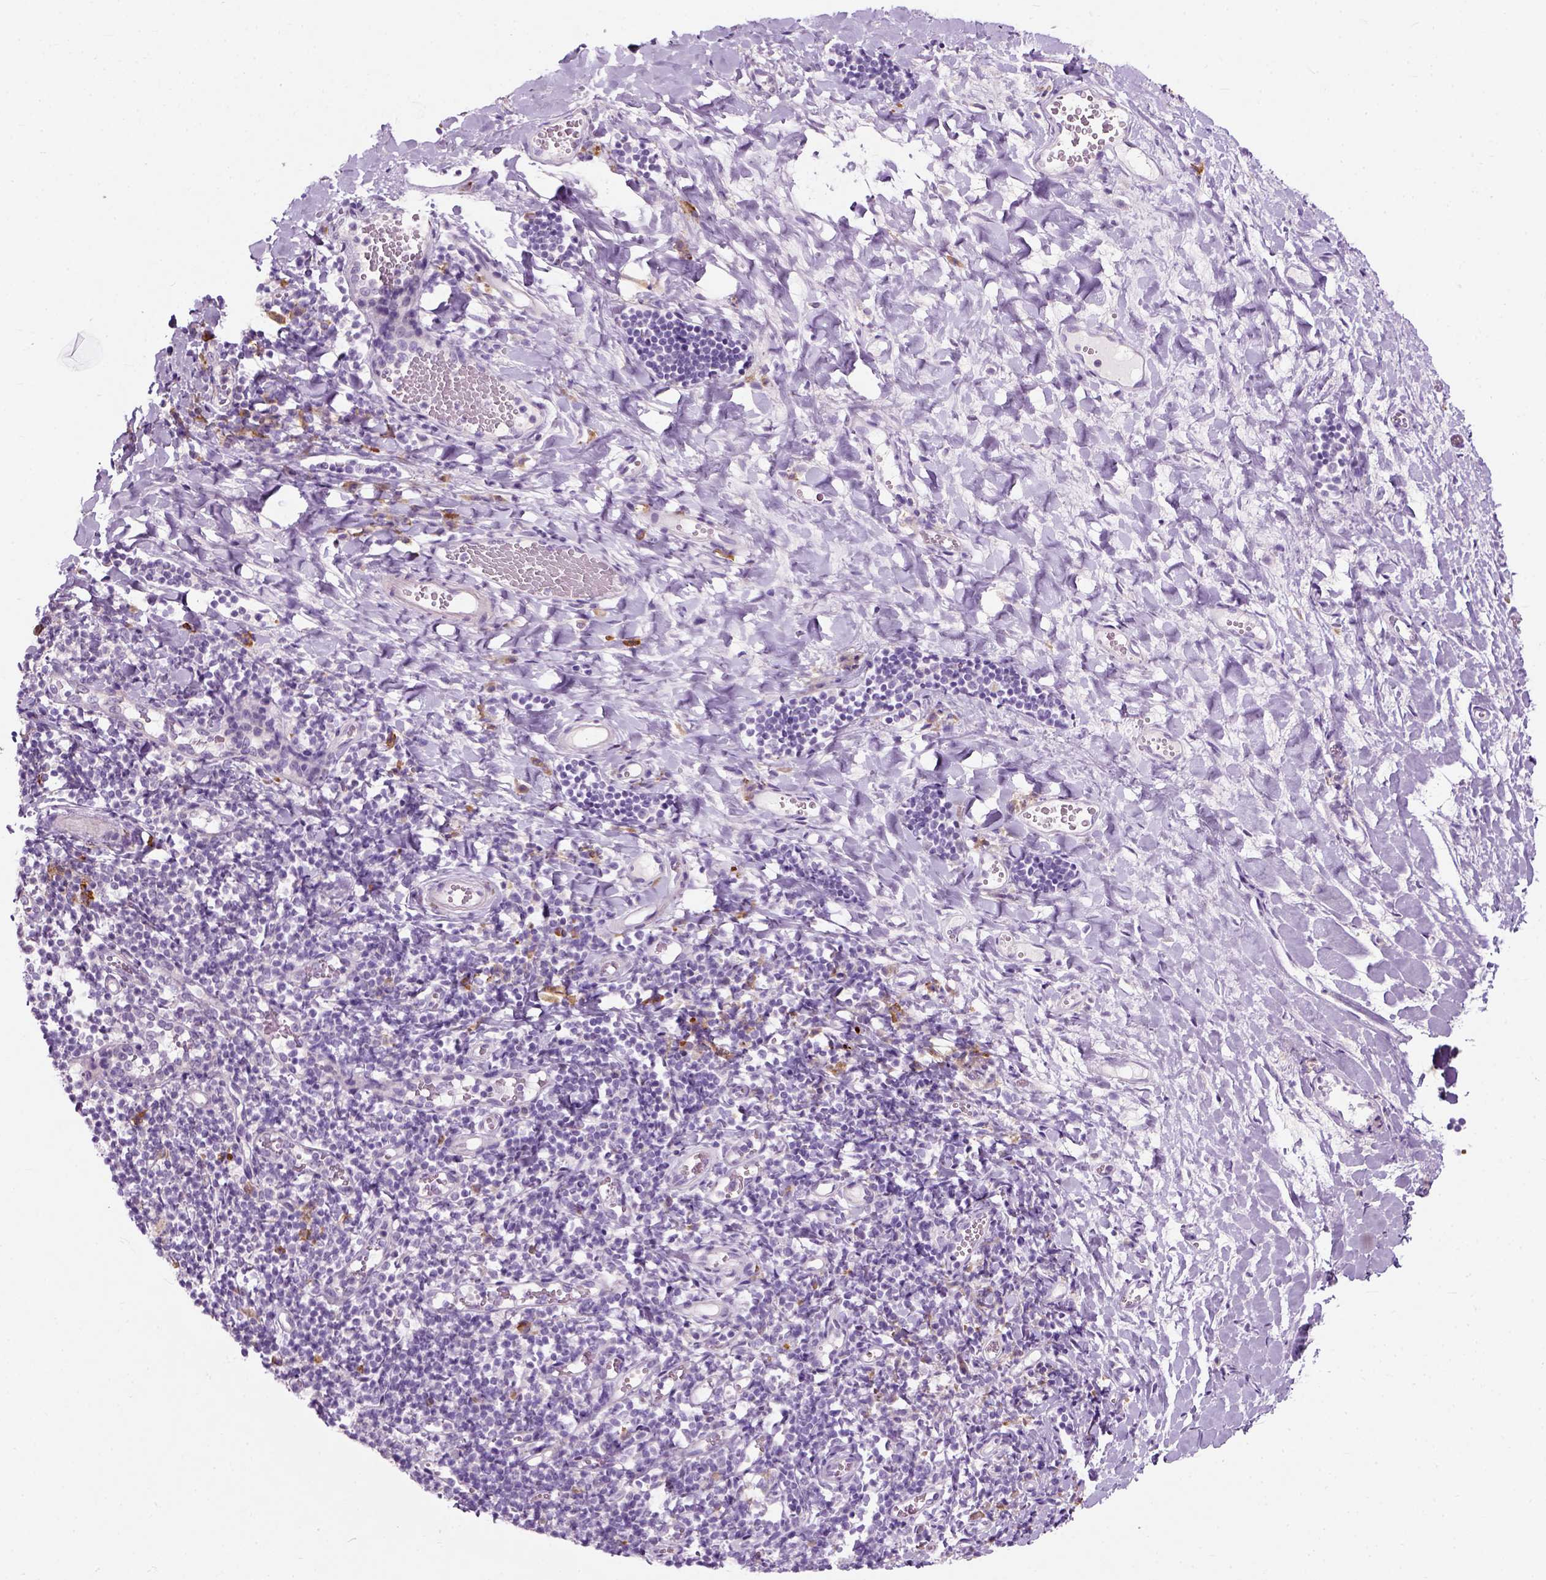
{"staining": {"intensity": "negative", "quantity": "none", "location": "none"}, "tissue": "tonsil", "cell_type": "Germinal center cells", "image_type": "normal", "snomed": [{"axis": "morphology", "description": "Normal tissue, NOS"}, {"axis": "topography", "description": "Tonsil"}], "caption": "A high-resolution micrograph shows immunohistochemistry (IHC) staining of benign tonsil, which shows no significant positivity in germinal center cells.", "gene": "TRIM72", "patient": {"sex": "female", "age": 10}}